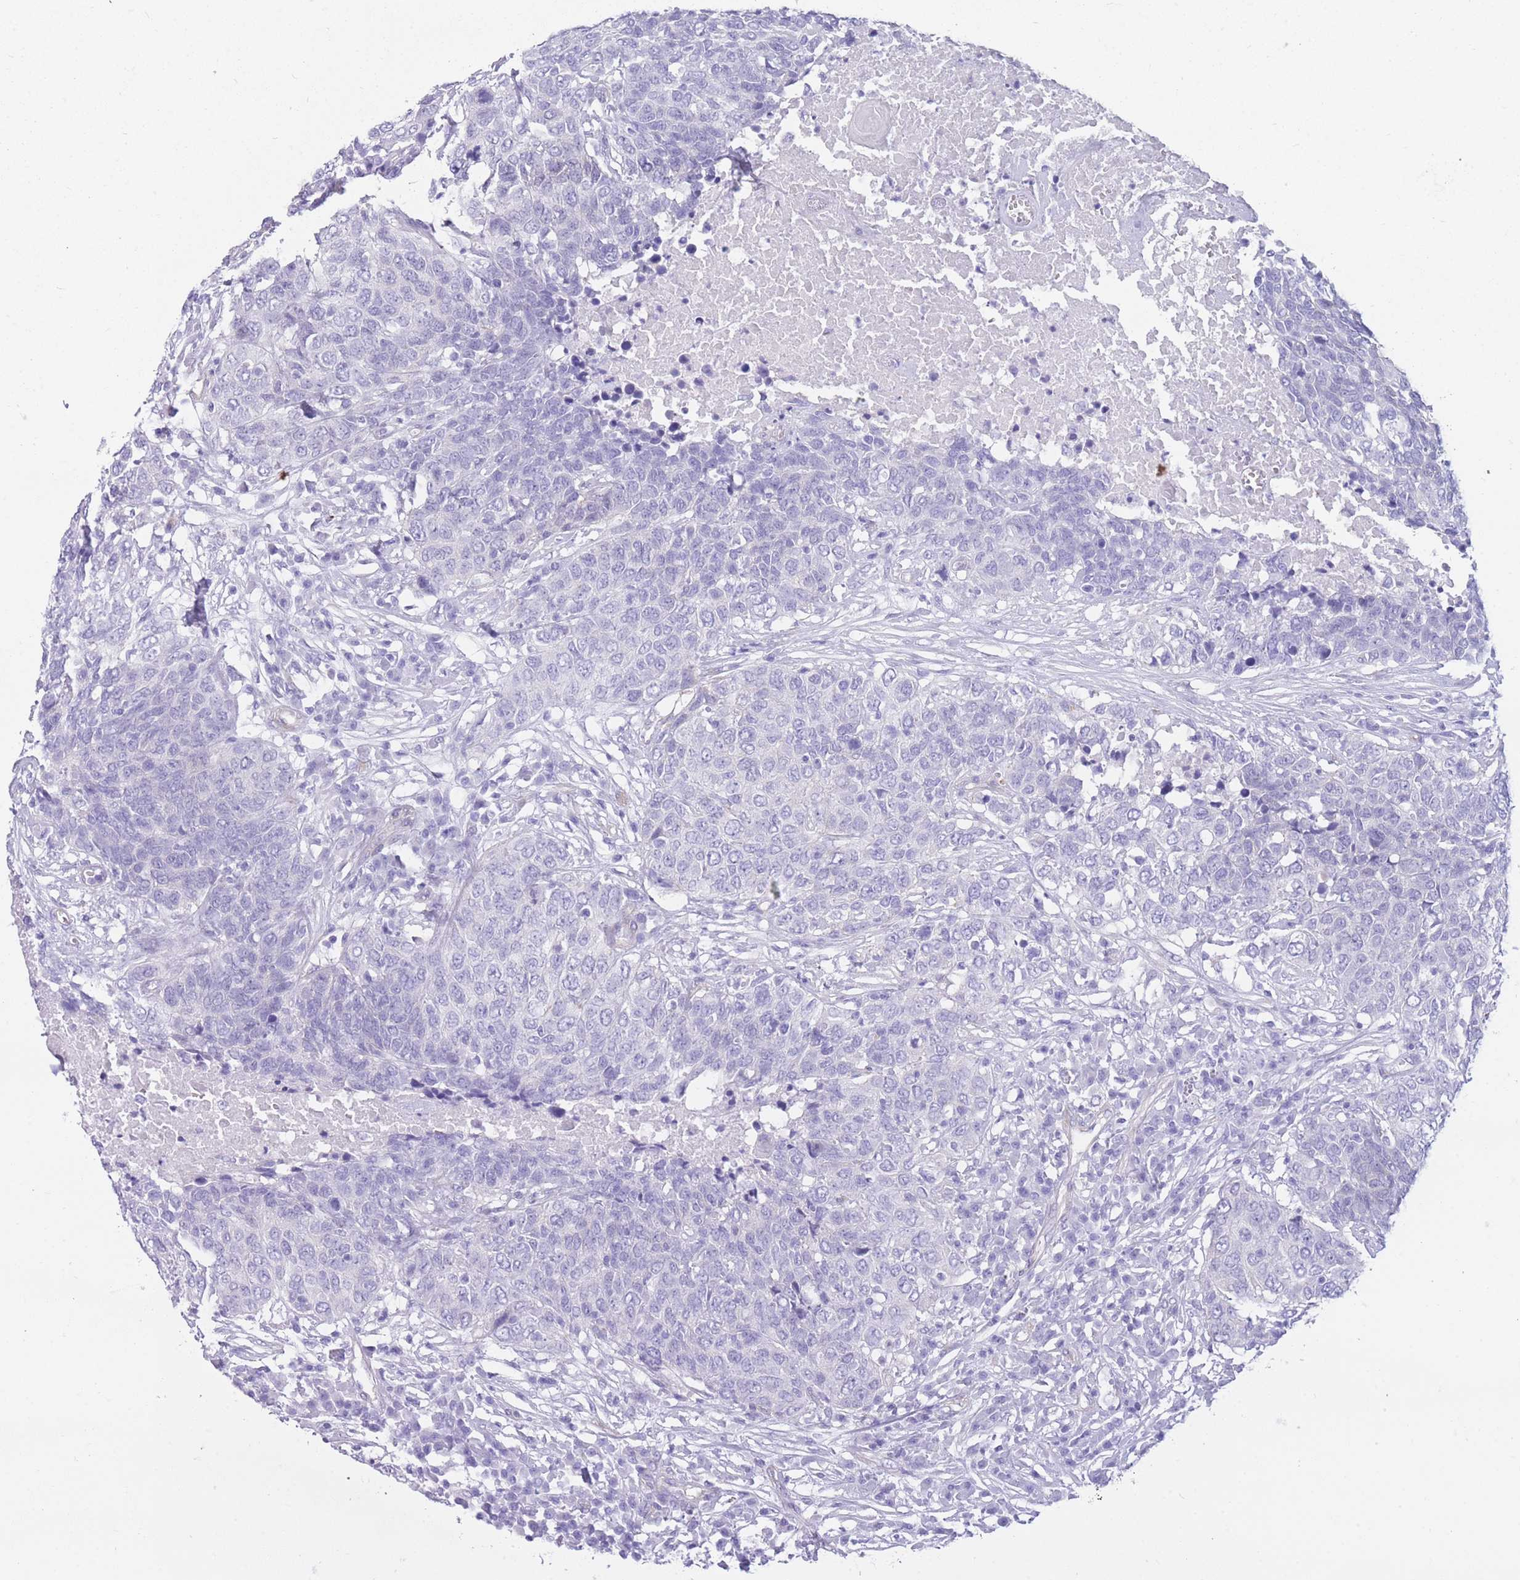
{"staining": {"intensity": "negative", "quantity": "none", "location": "none"}, "tissue": "head and neck cancer", "cell_type": "Tumor cells", "image_type": "cancer", "snomed": [{"axis": "morphology", "description": "Squamous cell carcinoma, NOS"}, {"axis": "topography", "description": "Head-Neck"}], "caption": "Tumor cells show no significant positivity in head and neck cancer.", "gene": "MTSS2", "patient": {"sex": "male", "age": 66}}